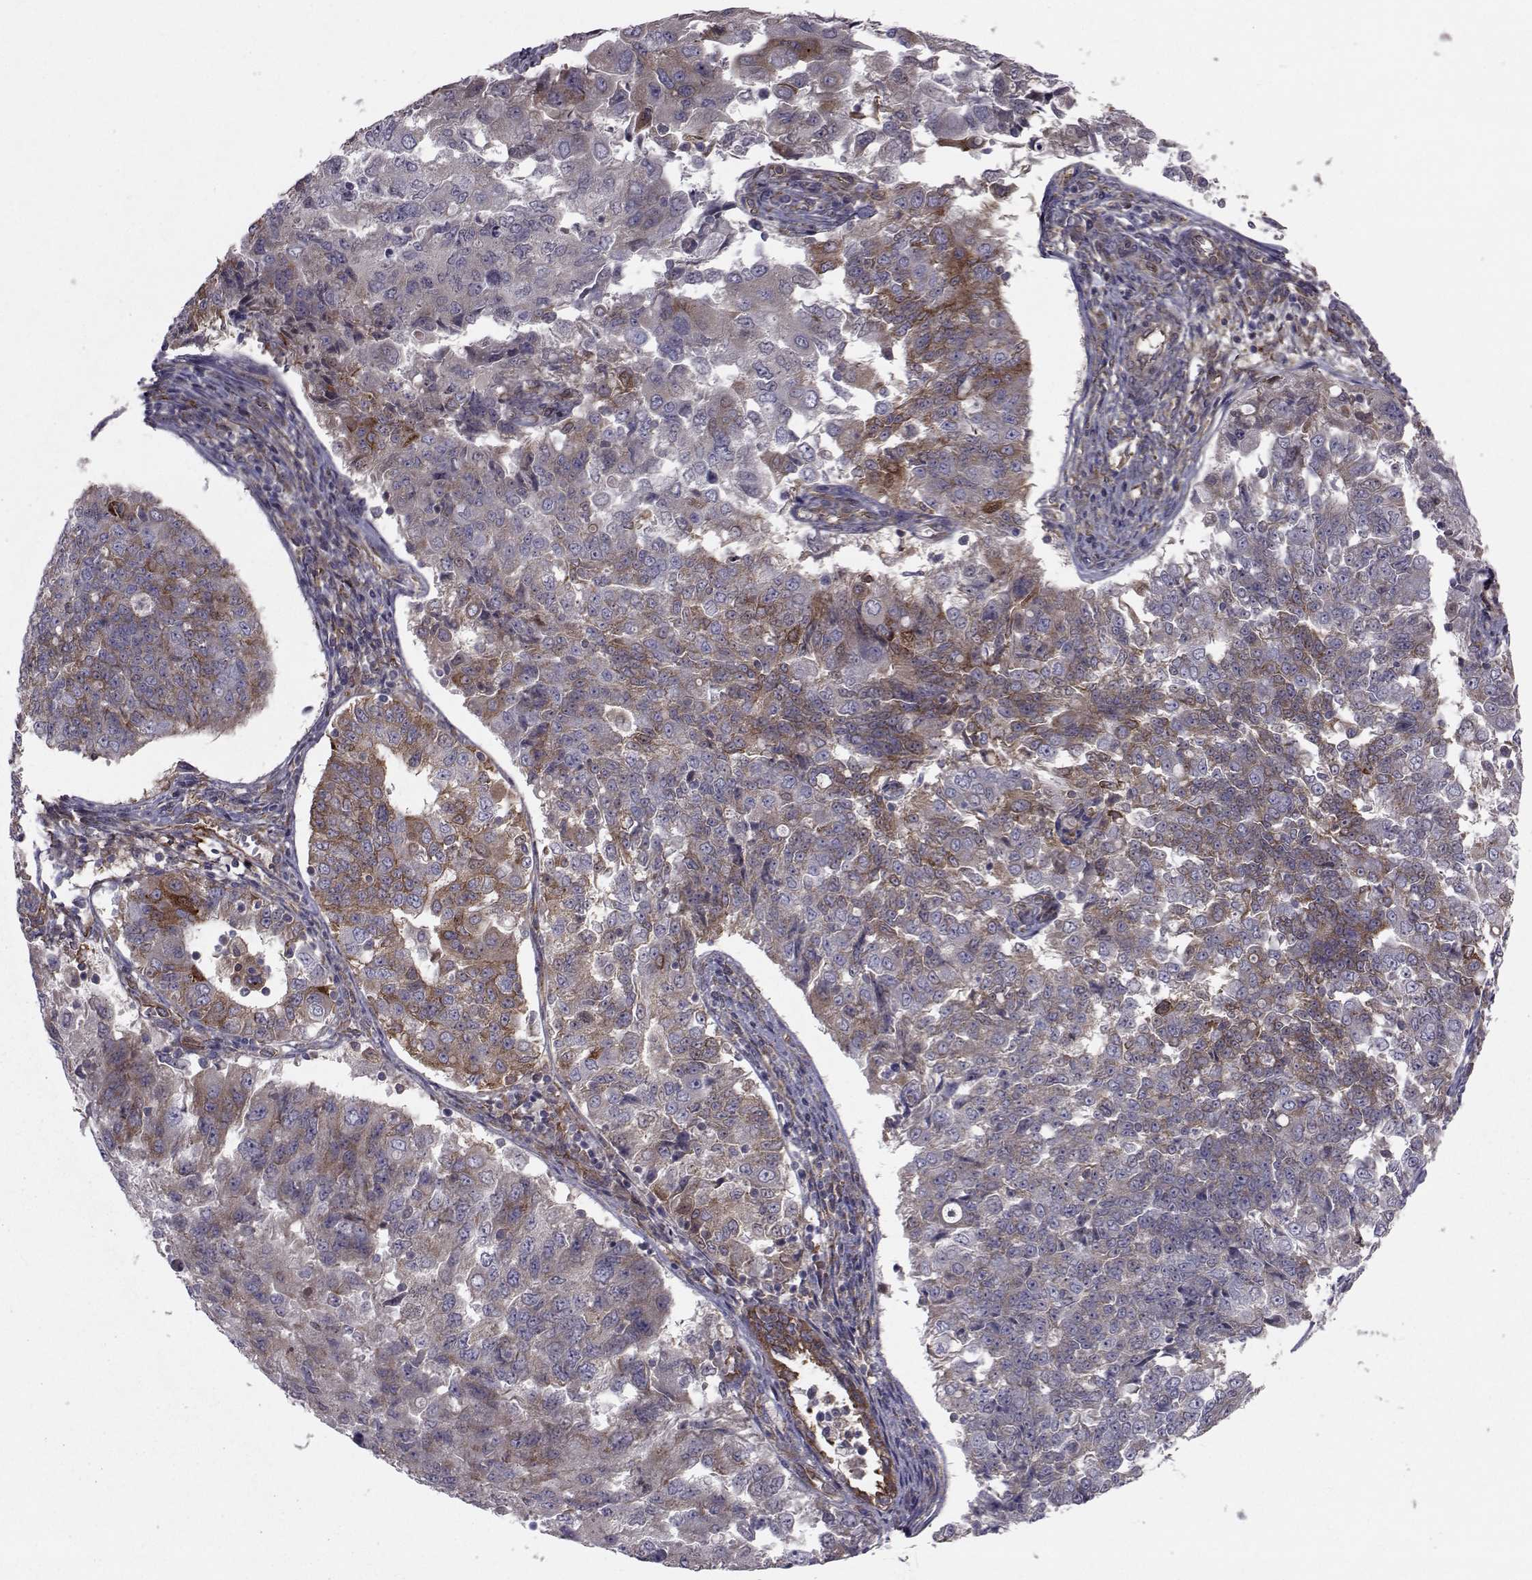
{"staining": {"intensity": "moderate", "quantity": "25%-75%", "location": "cytoplasmic/membranous"}, "tissue": "endometrial cancer", "cell_type": "Tumor cells", "image_type": "cancer", "snomed": [{"axis": "morphology", "description": "Adenocarcinoma, NOS"}, {"axis": "topography", "description": "Endometrium"}], "caption": "This is an image of immunohistochemistry staining of endometrial cancer (adenocarcinoma), which shows moderate expression in the cytoplasmic/membranous of tumor cells.", "gene": "TRIP10", "patient": {"sex": "female", "age": 43}}